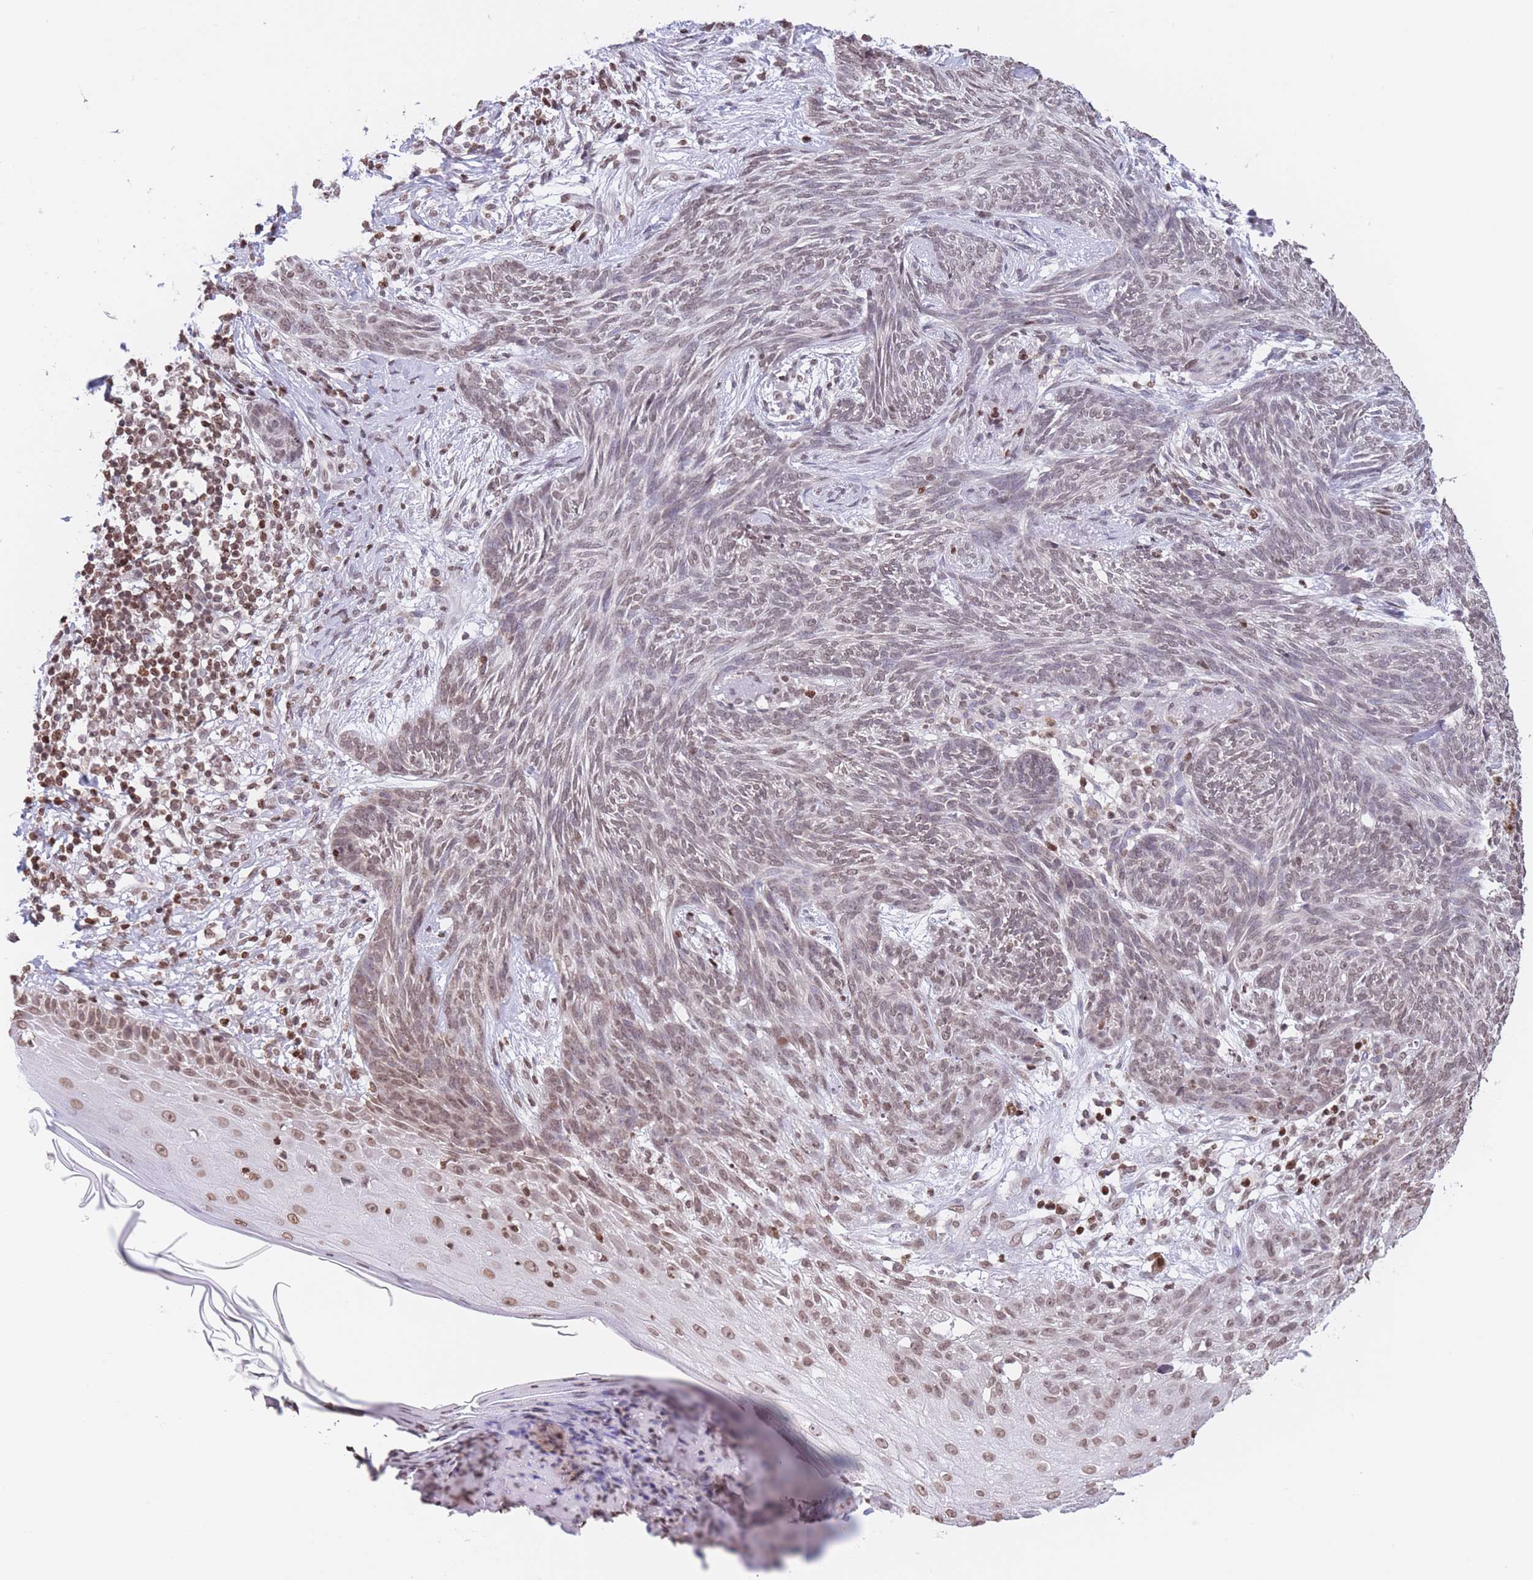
{"staining": {"intensity": "moderate", "quantity": ">75%", "location": "nuclear"}, "tissue": "skin cancer", "cell_type": "Tumor cells", "image_type": "cancer", "snomed": [{"axis": "morphology", "description": "Basal cell carcinoma"}, {"axis": "topography", "description": "Skin"}], "caption": "Immunohistochemistry micrograph of neoplastic tissue: human skin basal cell carcinoma stained using IHC demonstrates medium levels of moderate protein expression localized specifically in the nuclear of tumor cells, appearing as a nuclear brown color.", "gene": "H2BC11", "patient": {"sex": "male", "age": 73}}